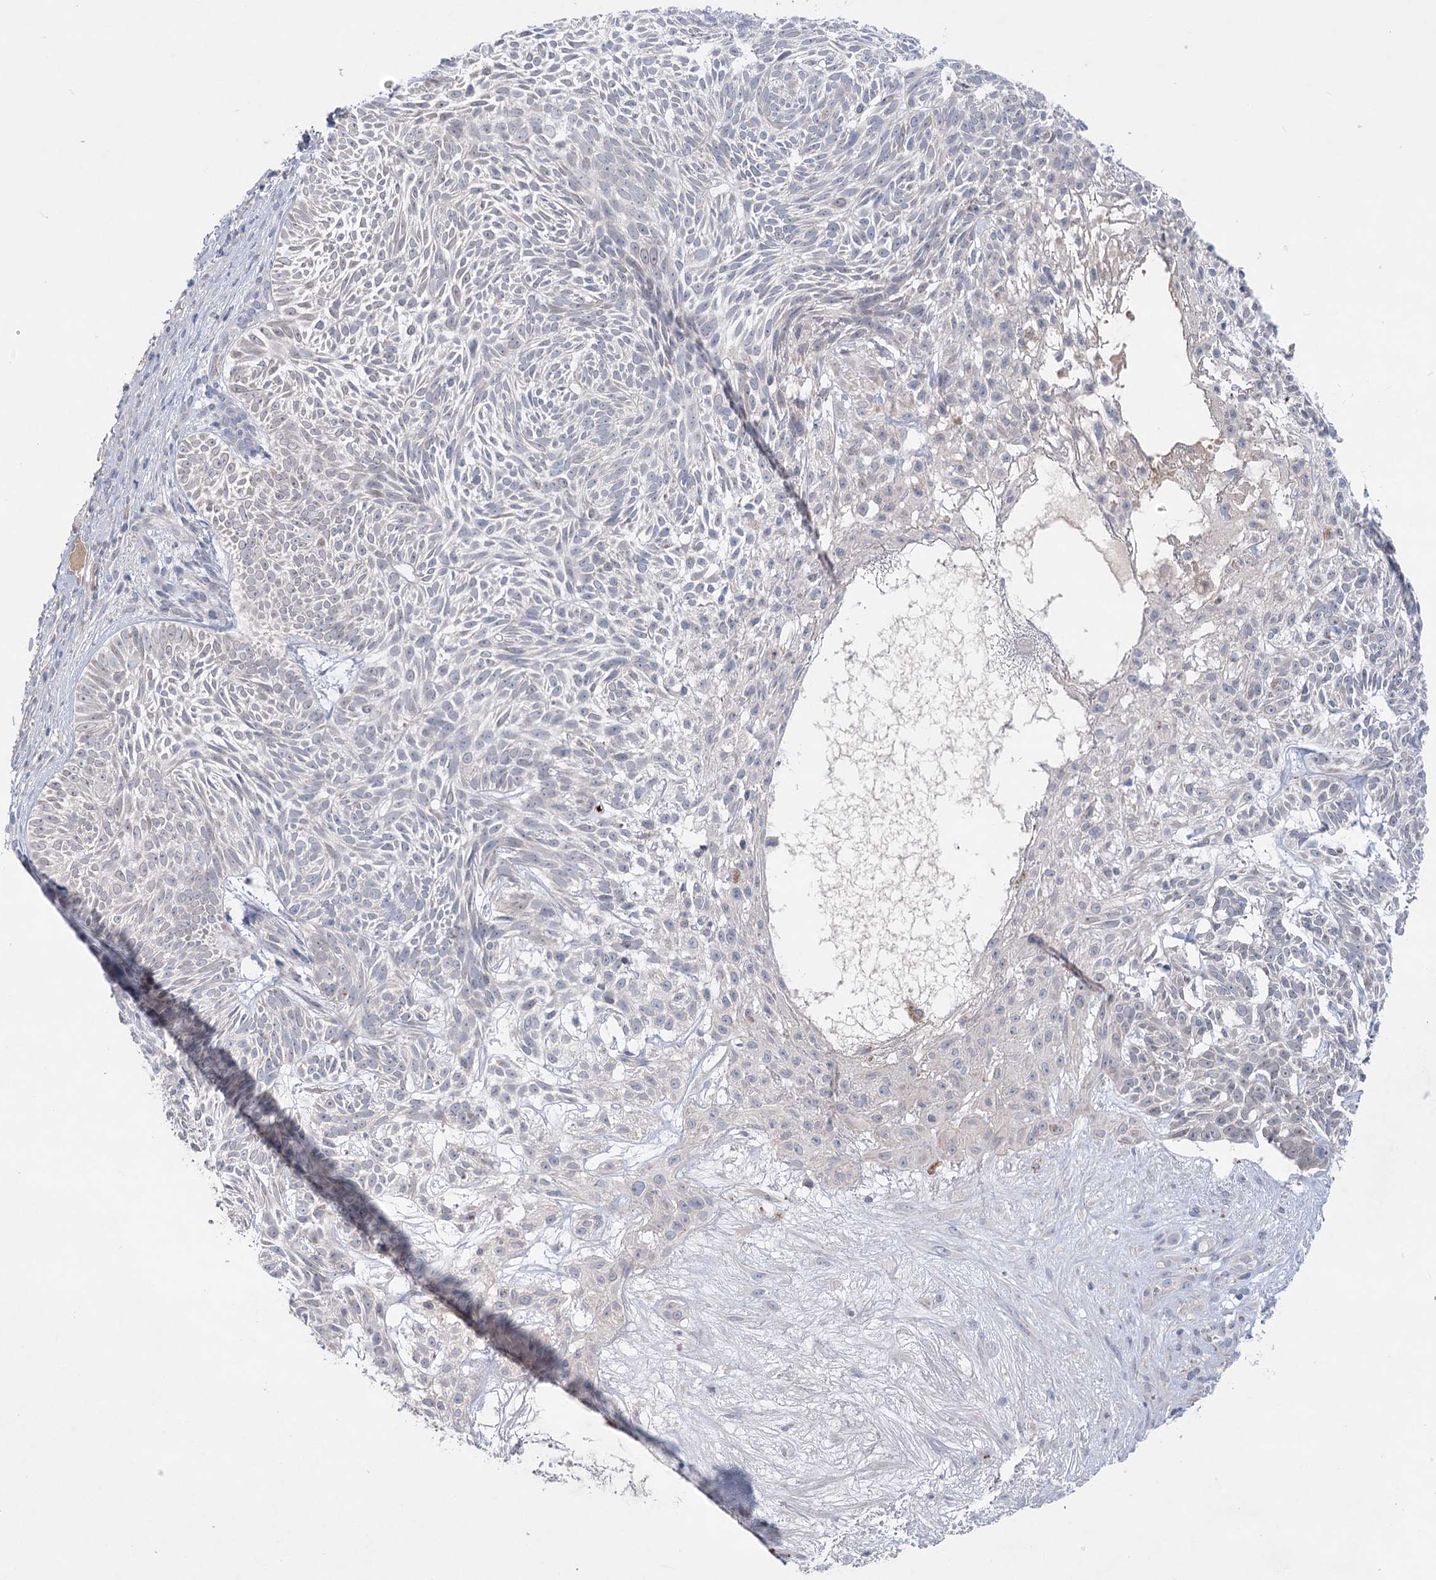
{"staining": {"intensity": "negative", "quantity": "none", "location": "none"}, "tissue": "skin cancer", "cell_type": "Tumor cells", "image_type": "cancer", "snomed": [{"axis": "morphology", "description": "Basal cell carcinoma"}, {"axis": "topography", "description": "Skin"}], "caption": "Human skin cancer (basal cell carcinoma) stained for a protein using immunohistochemistry exhibits no staining in tumor cells.", "gene": "MTCH2", "patient": {"sex": "male", "age": 75}}